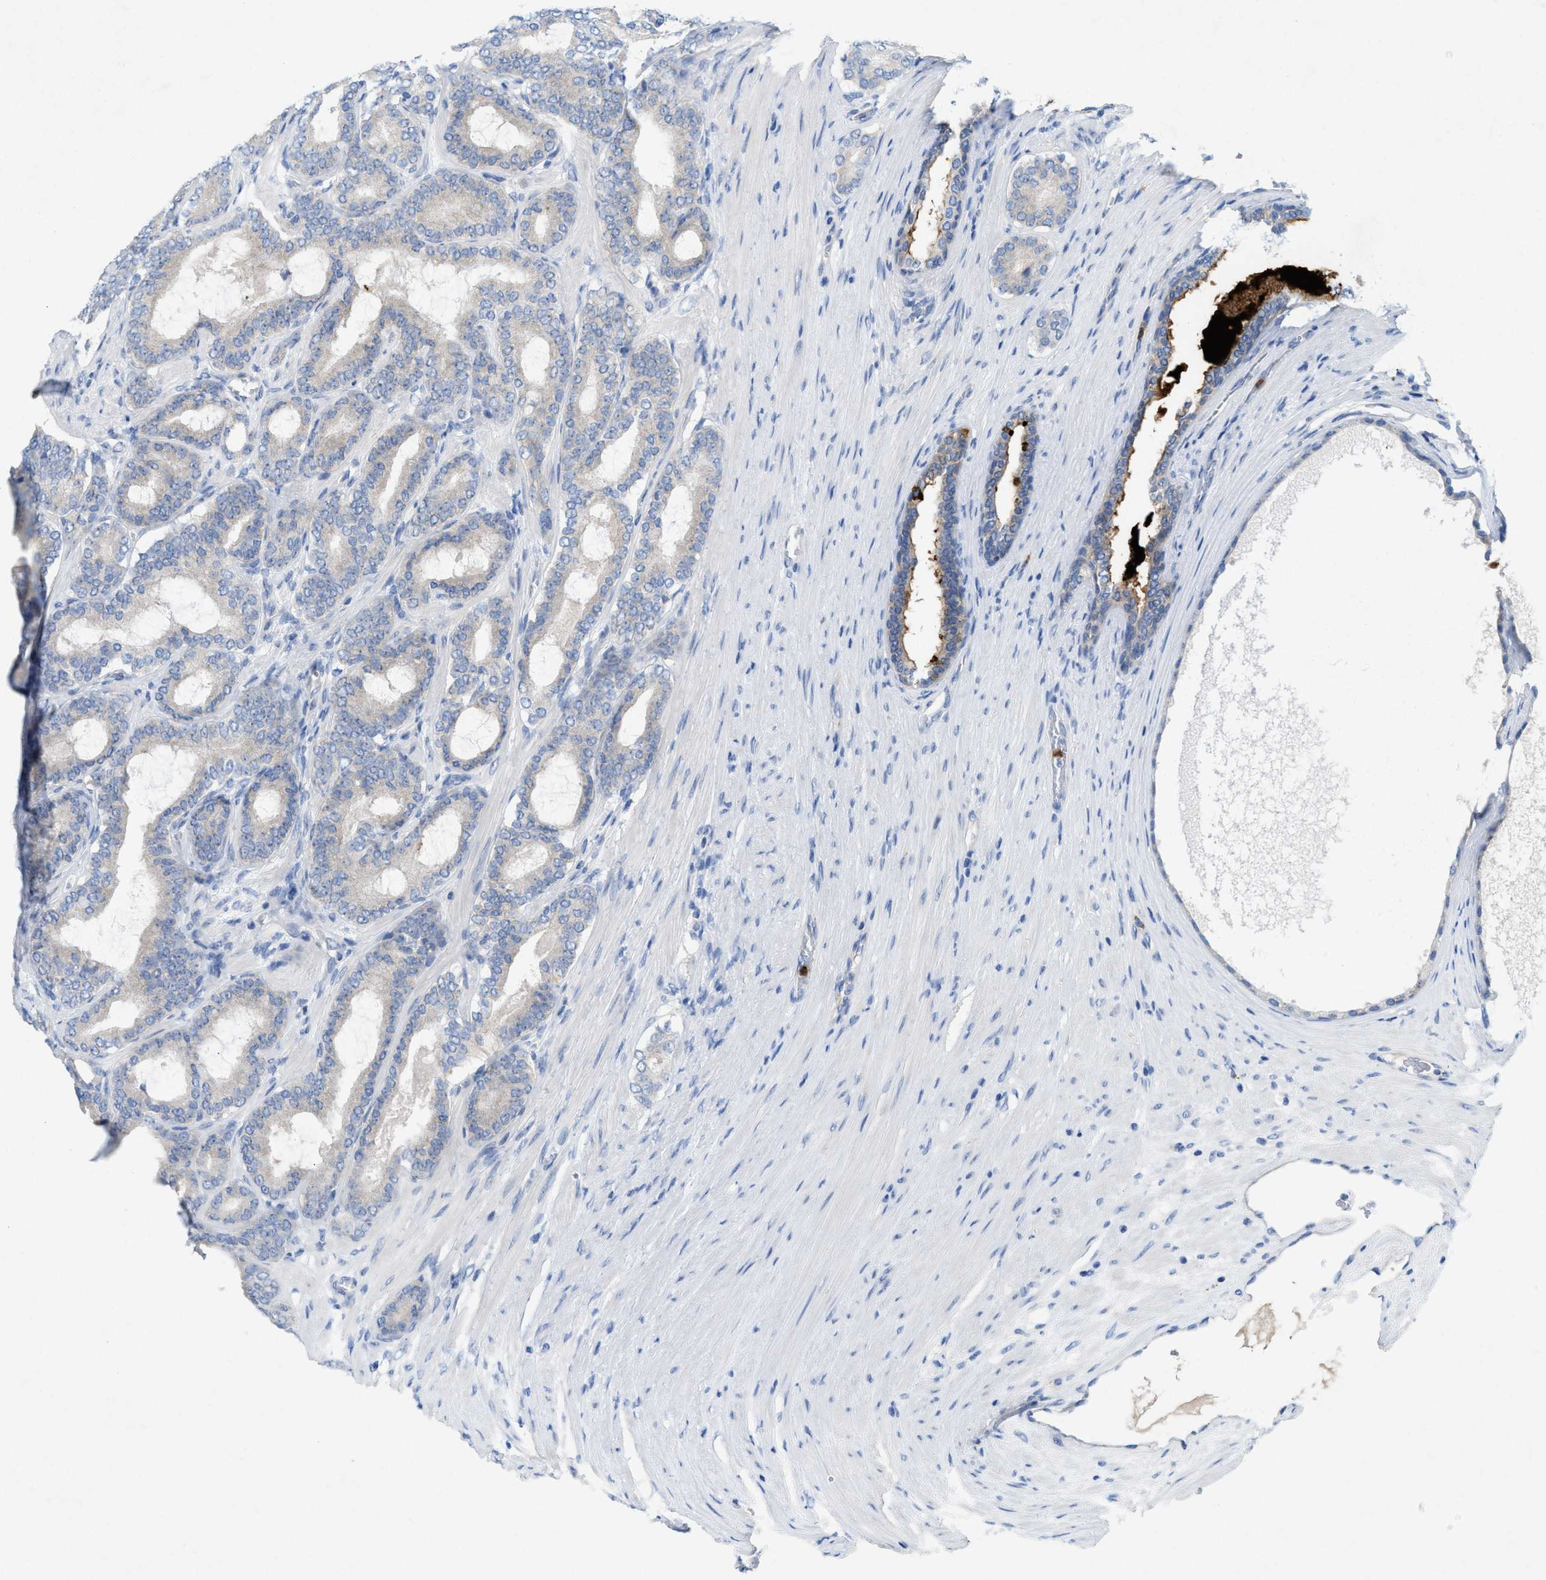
{"staining": {"intensity": "negative", "quantity": "none", "location": "none"}, "tissue": "prostate cancer", "cell_type": "Tumor cells", "image_type": "cancer", "snomed": [{"axis": "morphology", "description": "Adenocarcinoma, High grade"}, {"axis": "topography", "description": "Prostate"}], "caption": "High-grade adenocarcinoma (prostate) was stained to show a protein in brown. There is no significant positivity in tumor cells.", "gene": "CMTM1", "patient": {"sex": "male", "age": 60}}